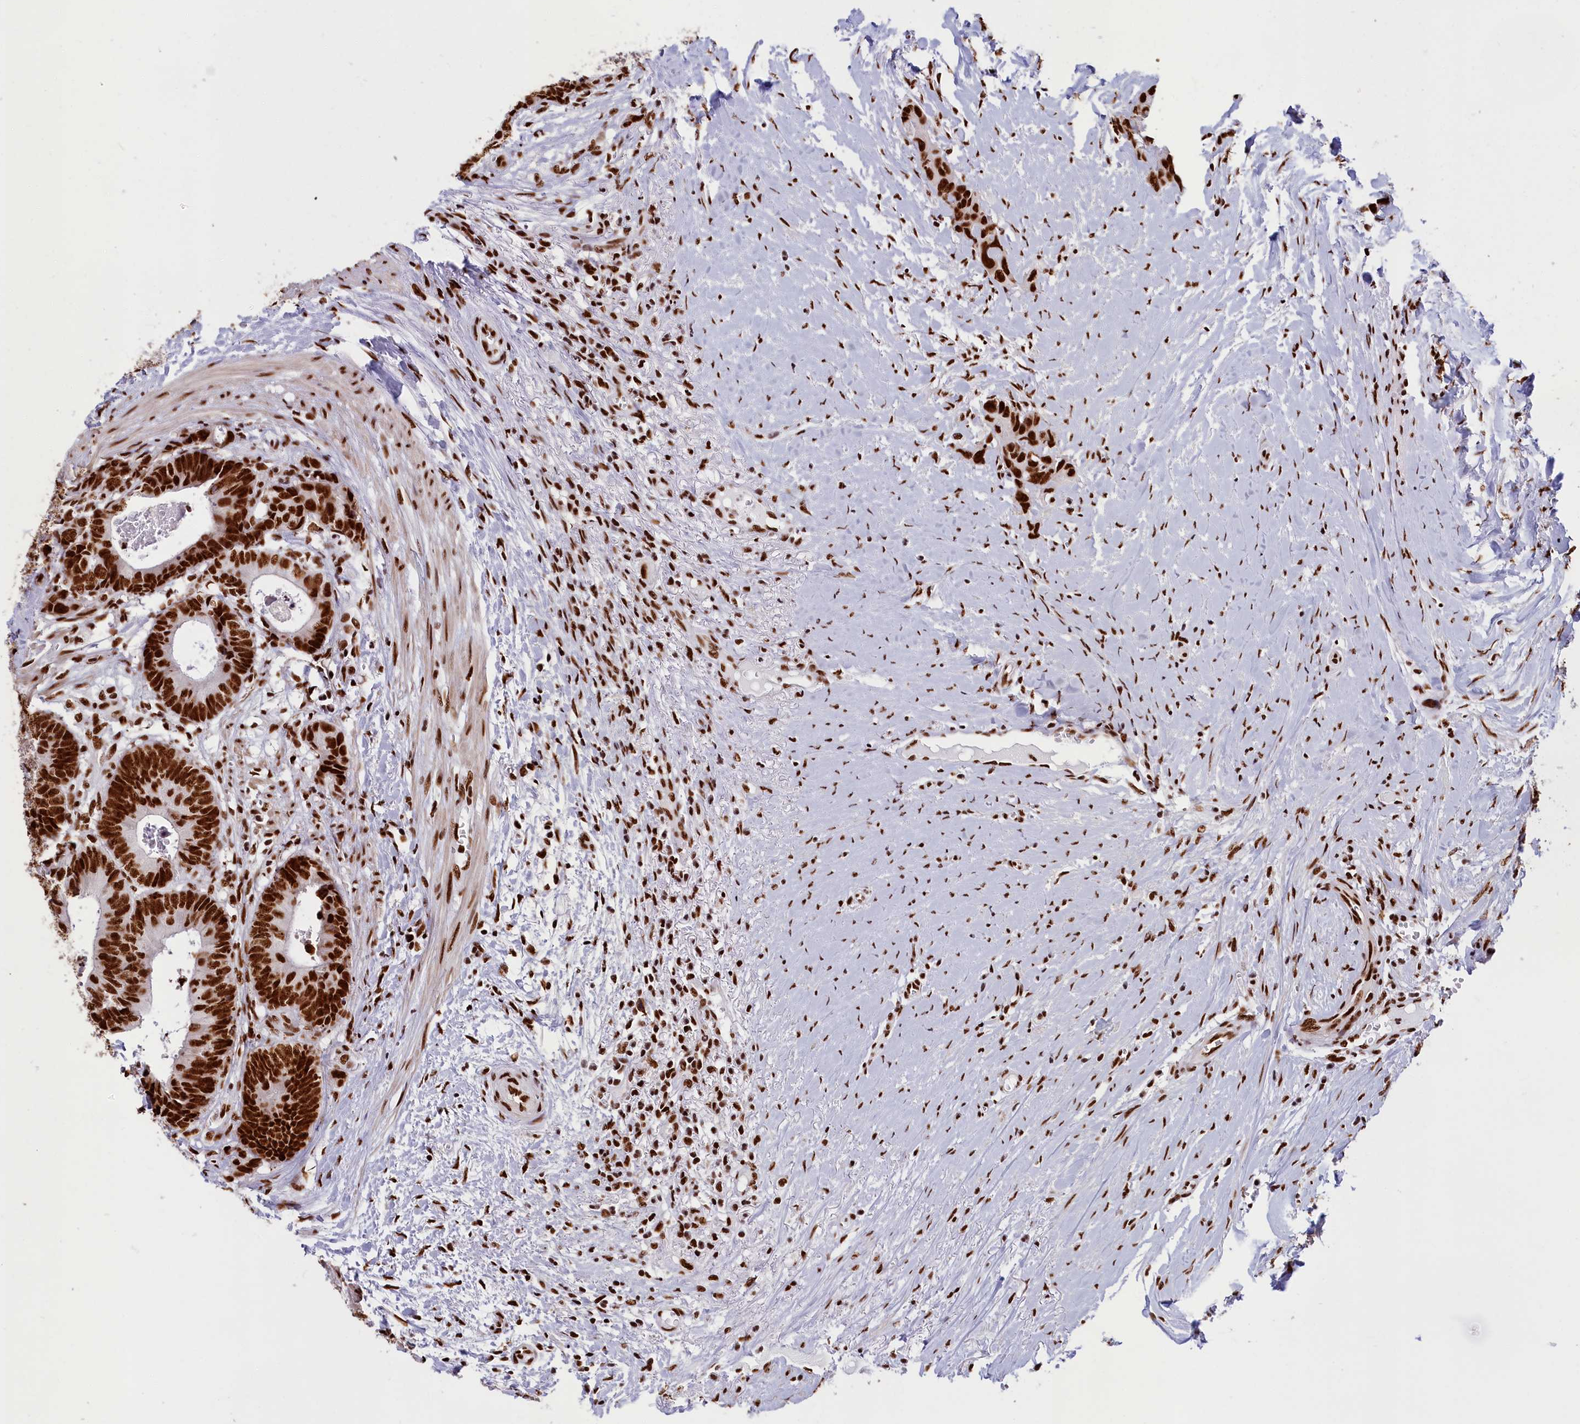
{"staining": {"intensity": "strong", "quantity": ">75%", "location": "nuclear"}, "tissue": "colorectal cancer", "cell_type": "Tumor cells", "image_type": "cancer", "snomed": [{"axis": "morphology", "description": "Adenocarcinoma, NOS"}, {"axis": "topography", "description": "Colon"}], "caption": "Strong nuclear staining for a protein is present in approximately >75% of tumor cells of colorectal adenocarcinoma using immunohistochemistry (IHC).", "gene": "SNRNP70", "patient": {"sex": "female", "age": 57}}